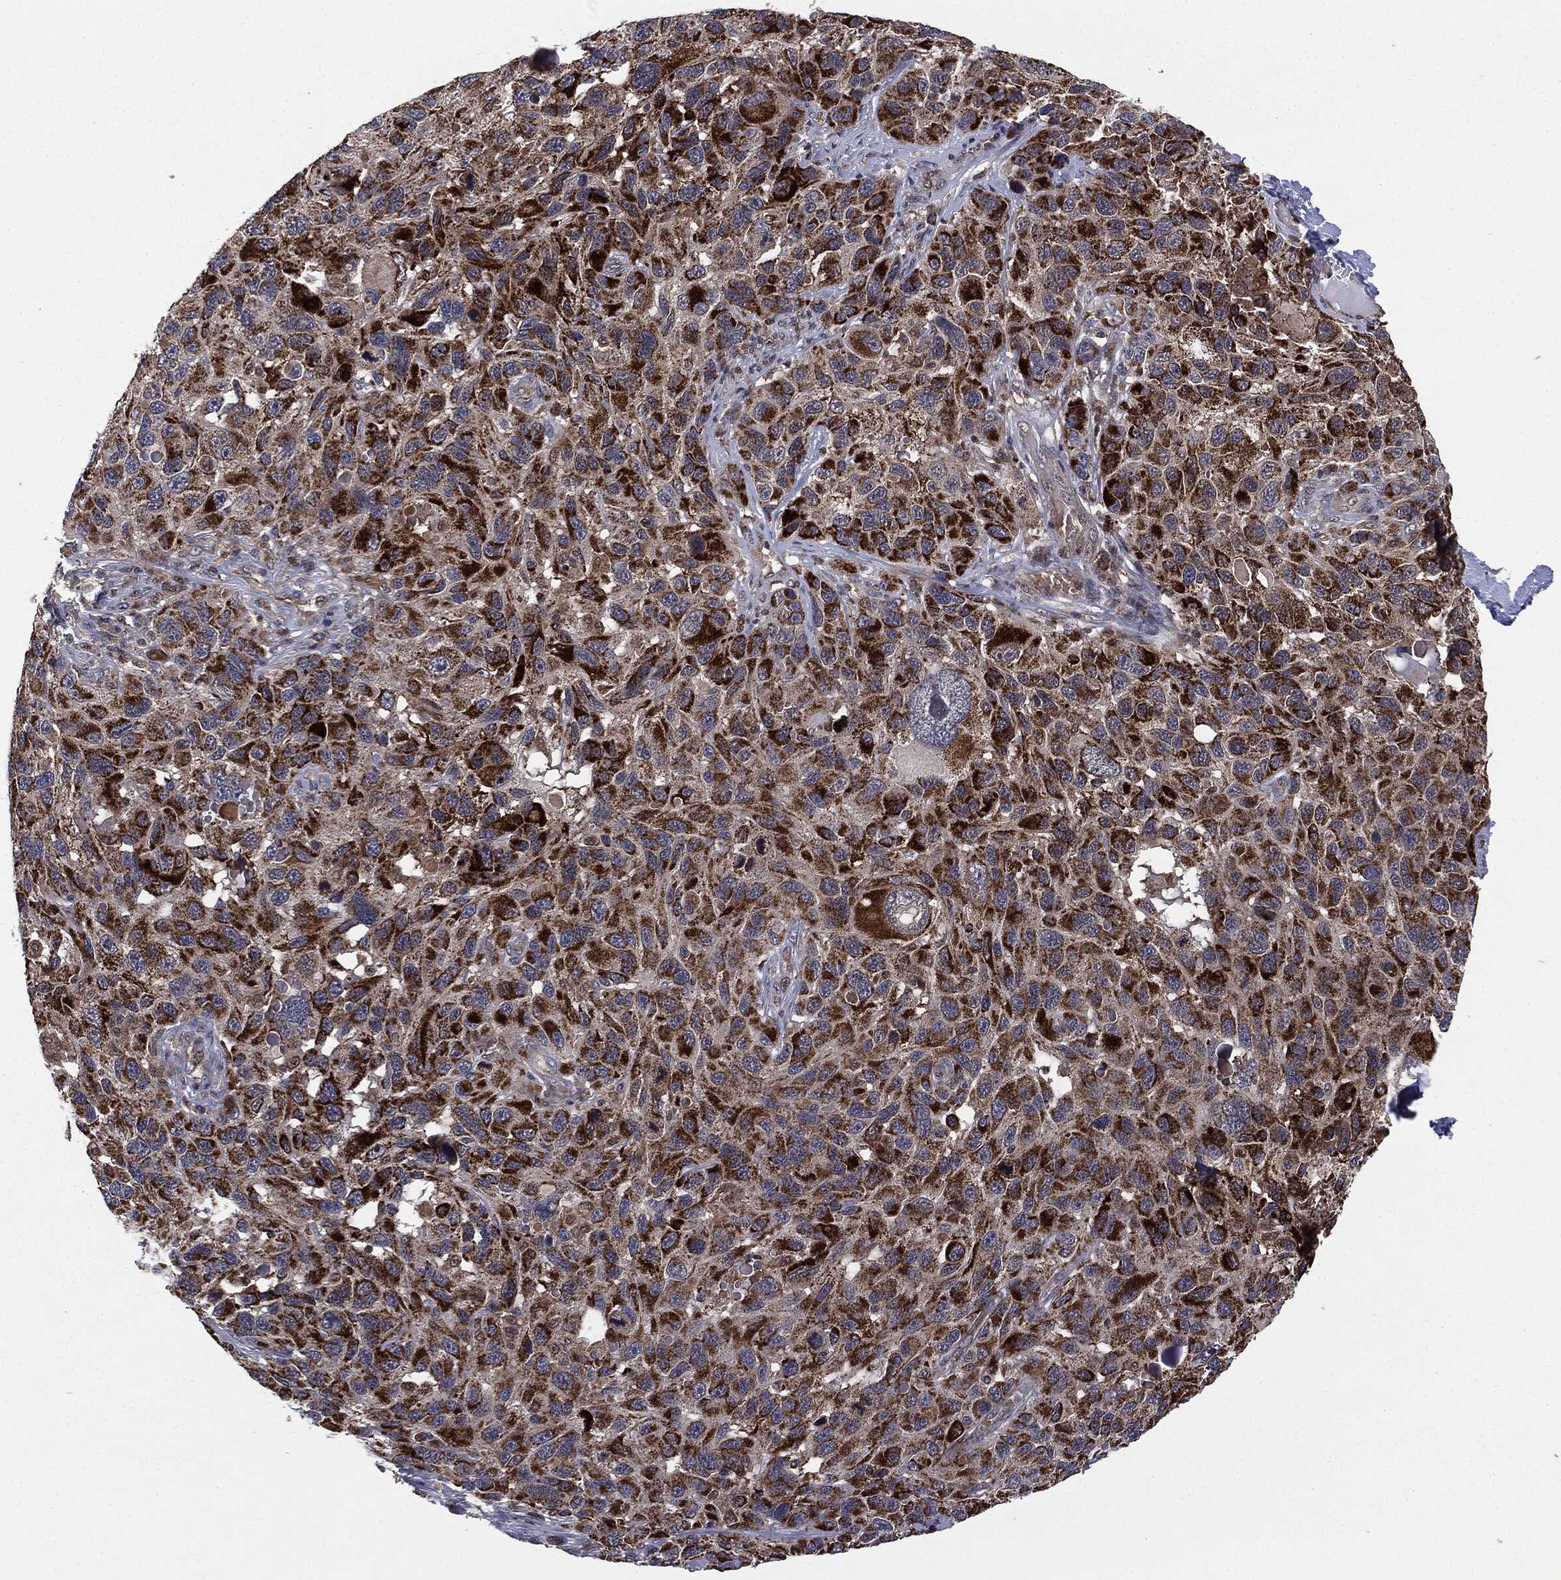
{"staining": {"intensity": "strong", "quantity": ">75%", "location": "cytoplasmic/membranous"}, "tissue": "melanoma", "cell_type": "Tumor cells", "image_type": "cancer", "snomed": [{"axis": "morphology", "description": "Malignant melanoma, NOS"}, {"axis": "topography", "description": "Skin"}], "caption": "Immunohistochemical staining of human malignant melanoma demonstrates high levels of strong cytoplasmic/membranous staining in about >75% of tumor cells.", "gene": "PTPA", "patient": {"sex": "male", "age": 53}}